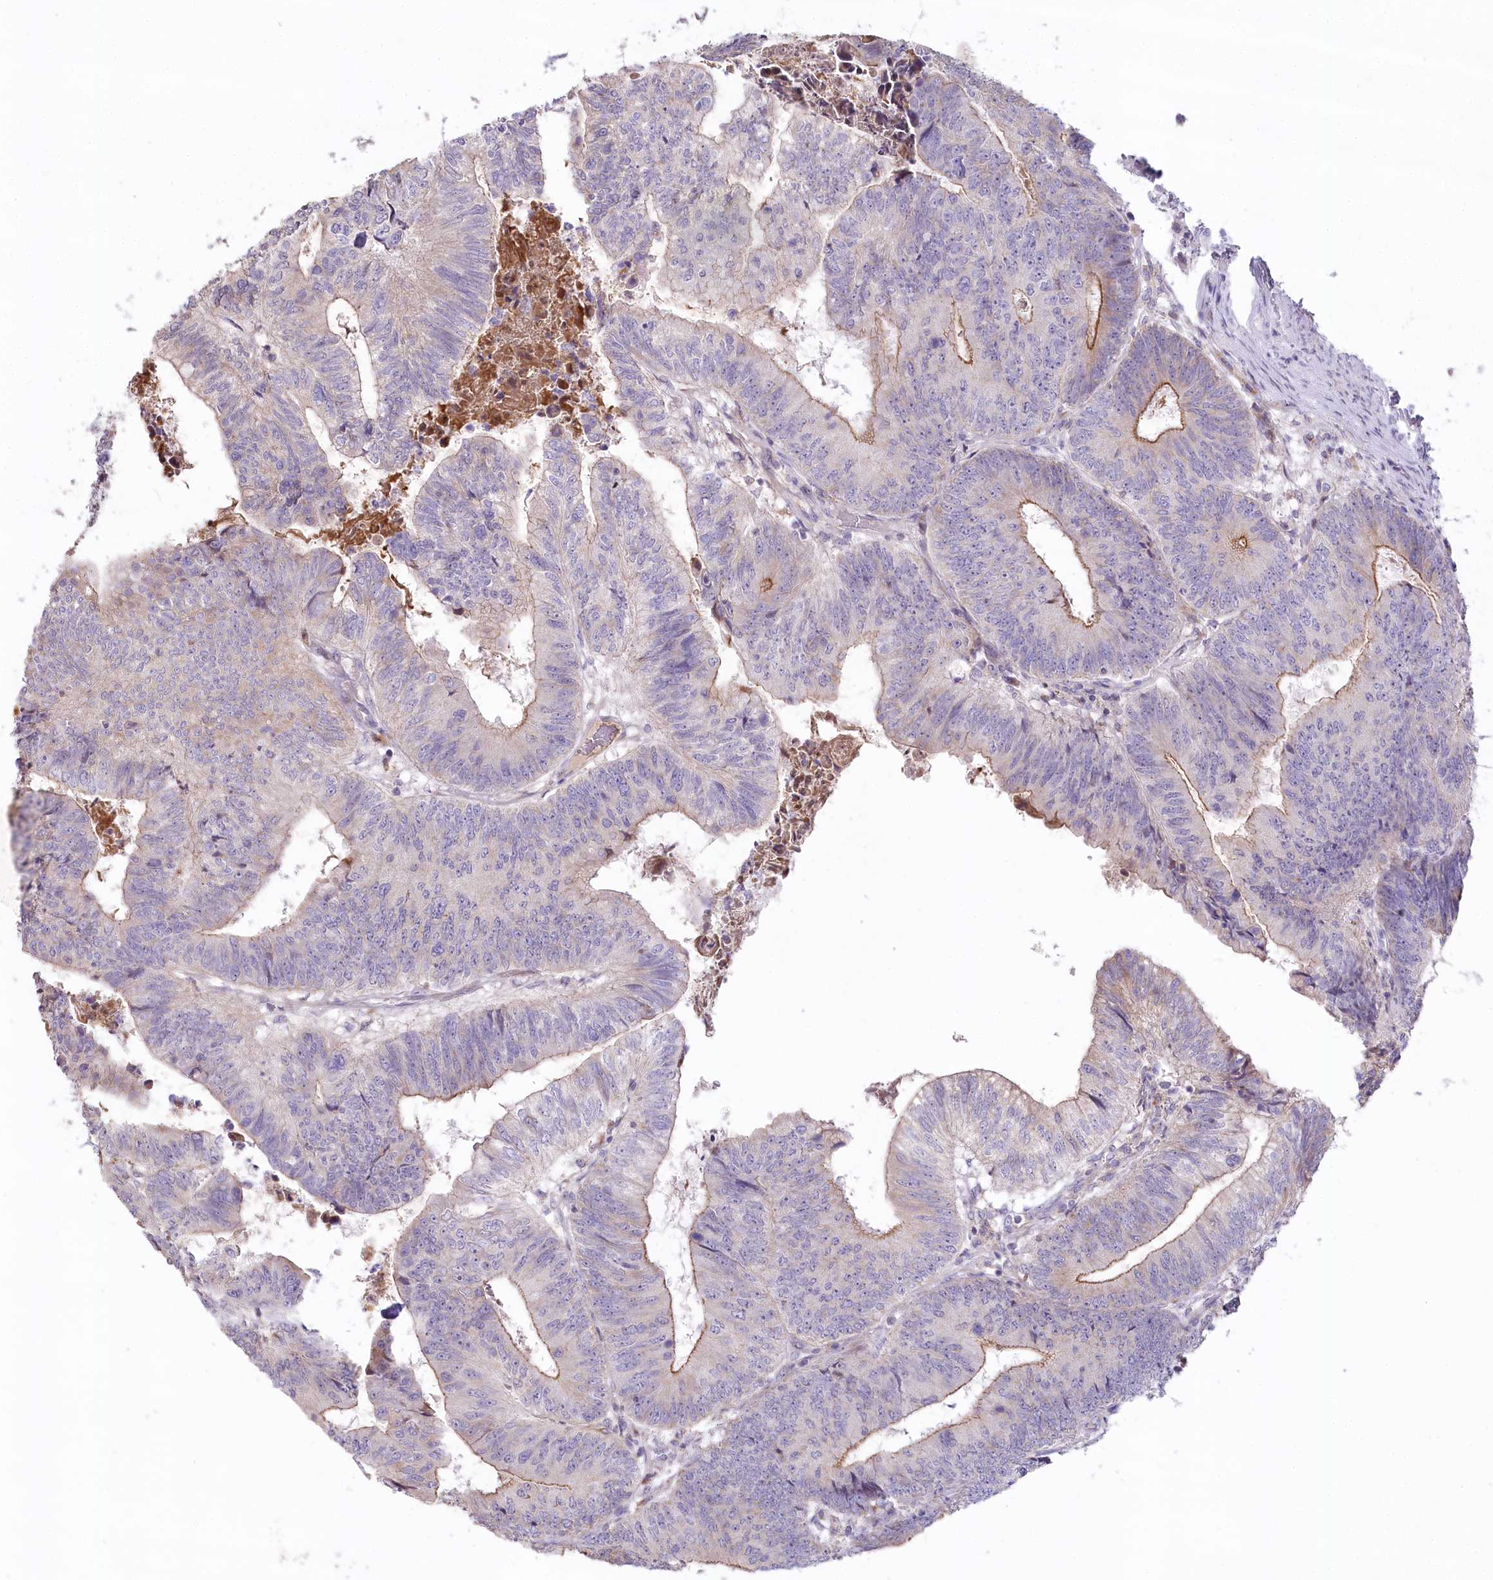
{"staining": {"intensity": "moderate", "quantity": "<25%", "location": "cytoplasmic/membranous"}, "tissue": "colorectal cancer", "cell_type": "Tumor cells", "image_type": "cancer", "snomed": [{"axis": "morphology", "description": "Adenocarcinoma, NOS"}, {"axis": "topography", "description": "Colon"}], "caption": "Immunohistochemistry photomicrograph of neoplastic tissue: adenocarcinoma (colorectal) stained using immunohistochemistry (IHC) shows low levels of moderate protein expression localized specifically in the cytoplasmic/membranous of tumor cells, appearing as a cytoplasmic/membranous brown color.", "gene": "SLC6A11", "patient": {"sex": "female", "age": 67}}